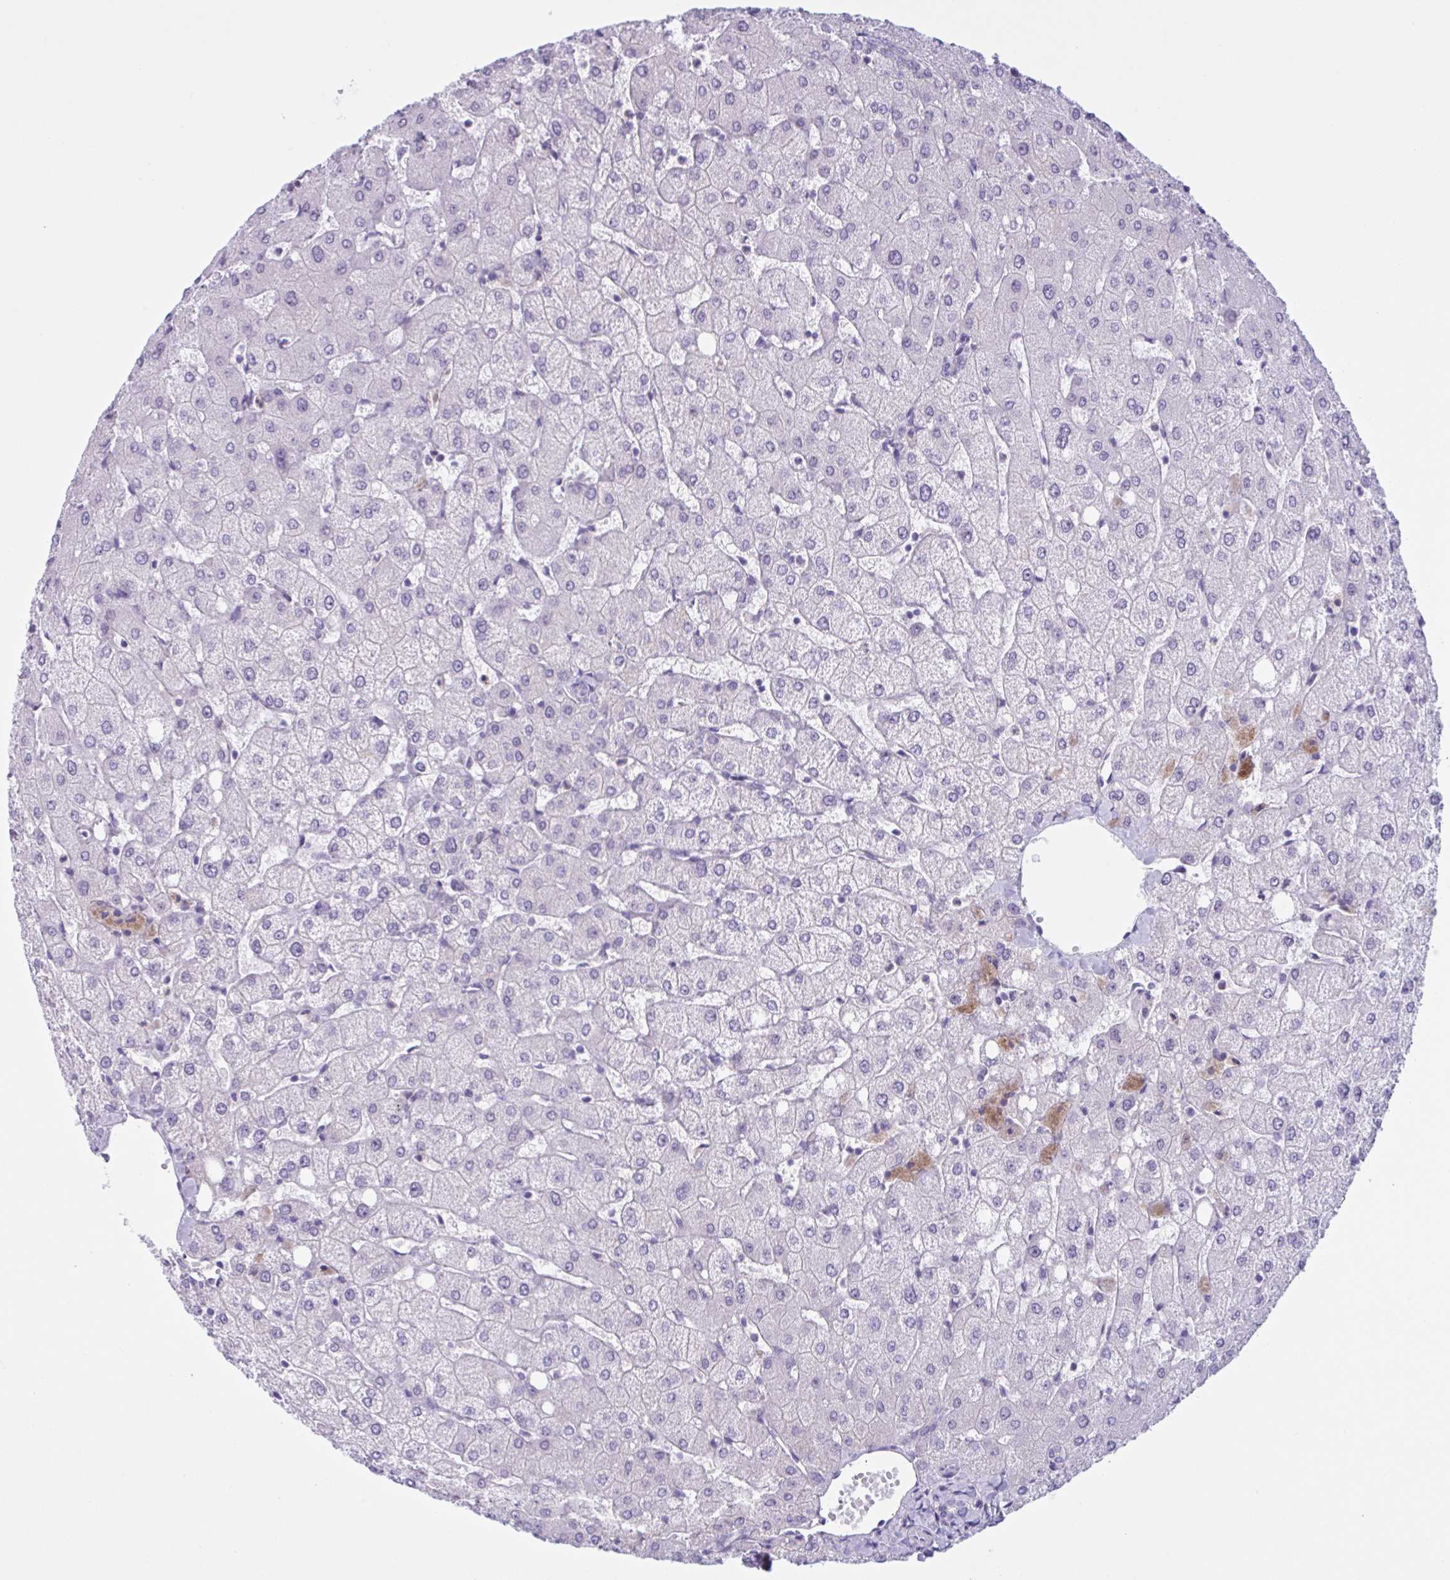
{"staining": {"intensity": "negative", "quantity": "none", "location": "none"}, "tissue": "liver", "cell_type": "Cholangiocytes", "image_type": "normal", "snomed": [{"axis": "morphology", "description": "Normal tissue, NOS"}, {"axis": "topography", "description": "Liver"}], "caption": "Immunohistochemistry image of benign liver: liver stained with DAB (3,3'-diaminobenzidine) exhibits no significant protein staining in cholangiocytes. (DAB IHC with hematoxylin counter stain).", "gene": "WNT9B", "patient": {"sex": "female", "age": 54}}